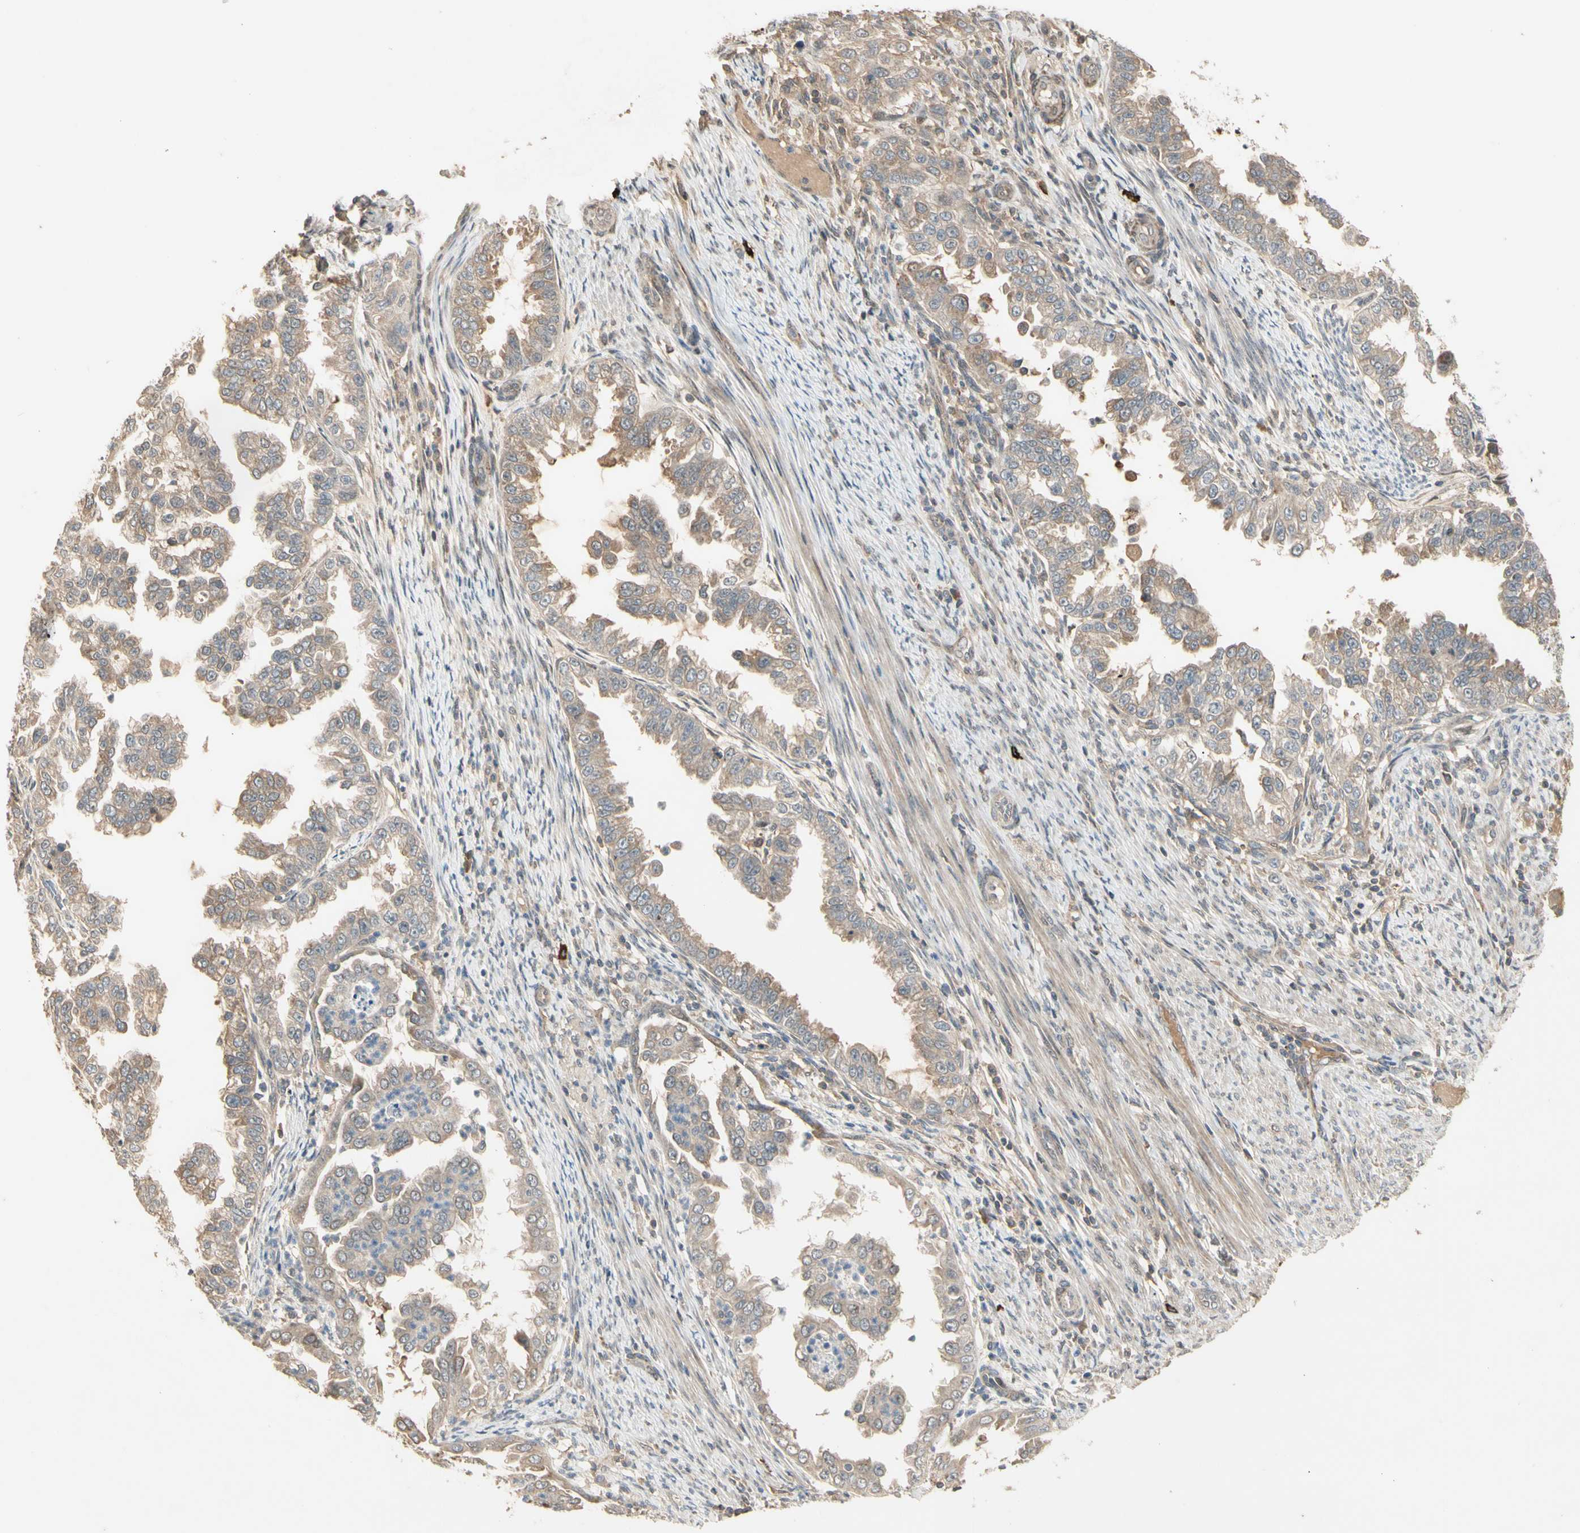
{"staining": {"intensity": "weak", "quantity": ">75%", "location": "cytoplasmic/membranous"}, "tissue": "endometrial cancer", "cell_type": "Tumor cells", "image_type": "cancer", "snomed": [{"axis": "morphology", "description": "Adenocarcinoma, NOS"}, {"axis": "topography", "description": "Endometrium"}], "caption": "This is an image of immunohistochemistry staining of endometrial cancer (adenocarcinoma), which shows weak positivity in the cytoplasmic/membranous of tumor cells.", "gene": "ATG4C", "patient": {"sex": "female", "age": 85}}